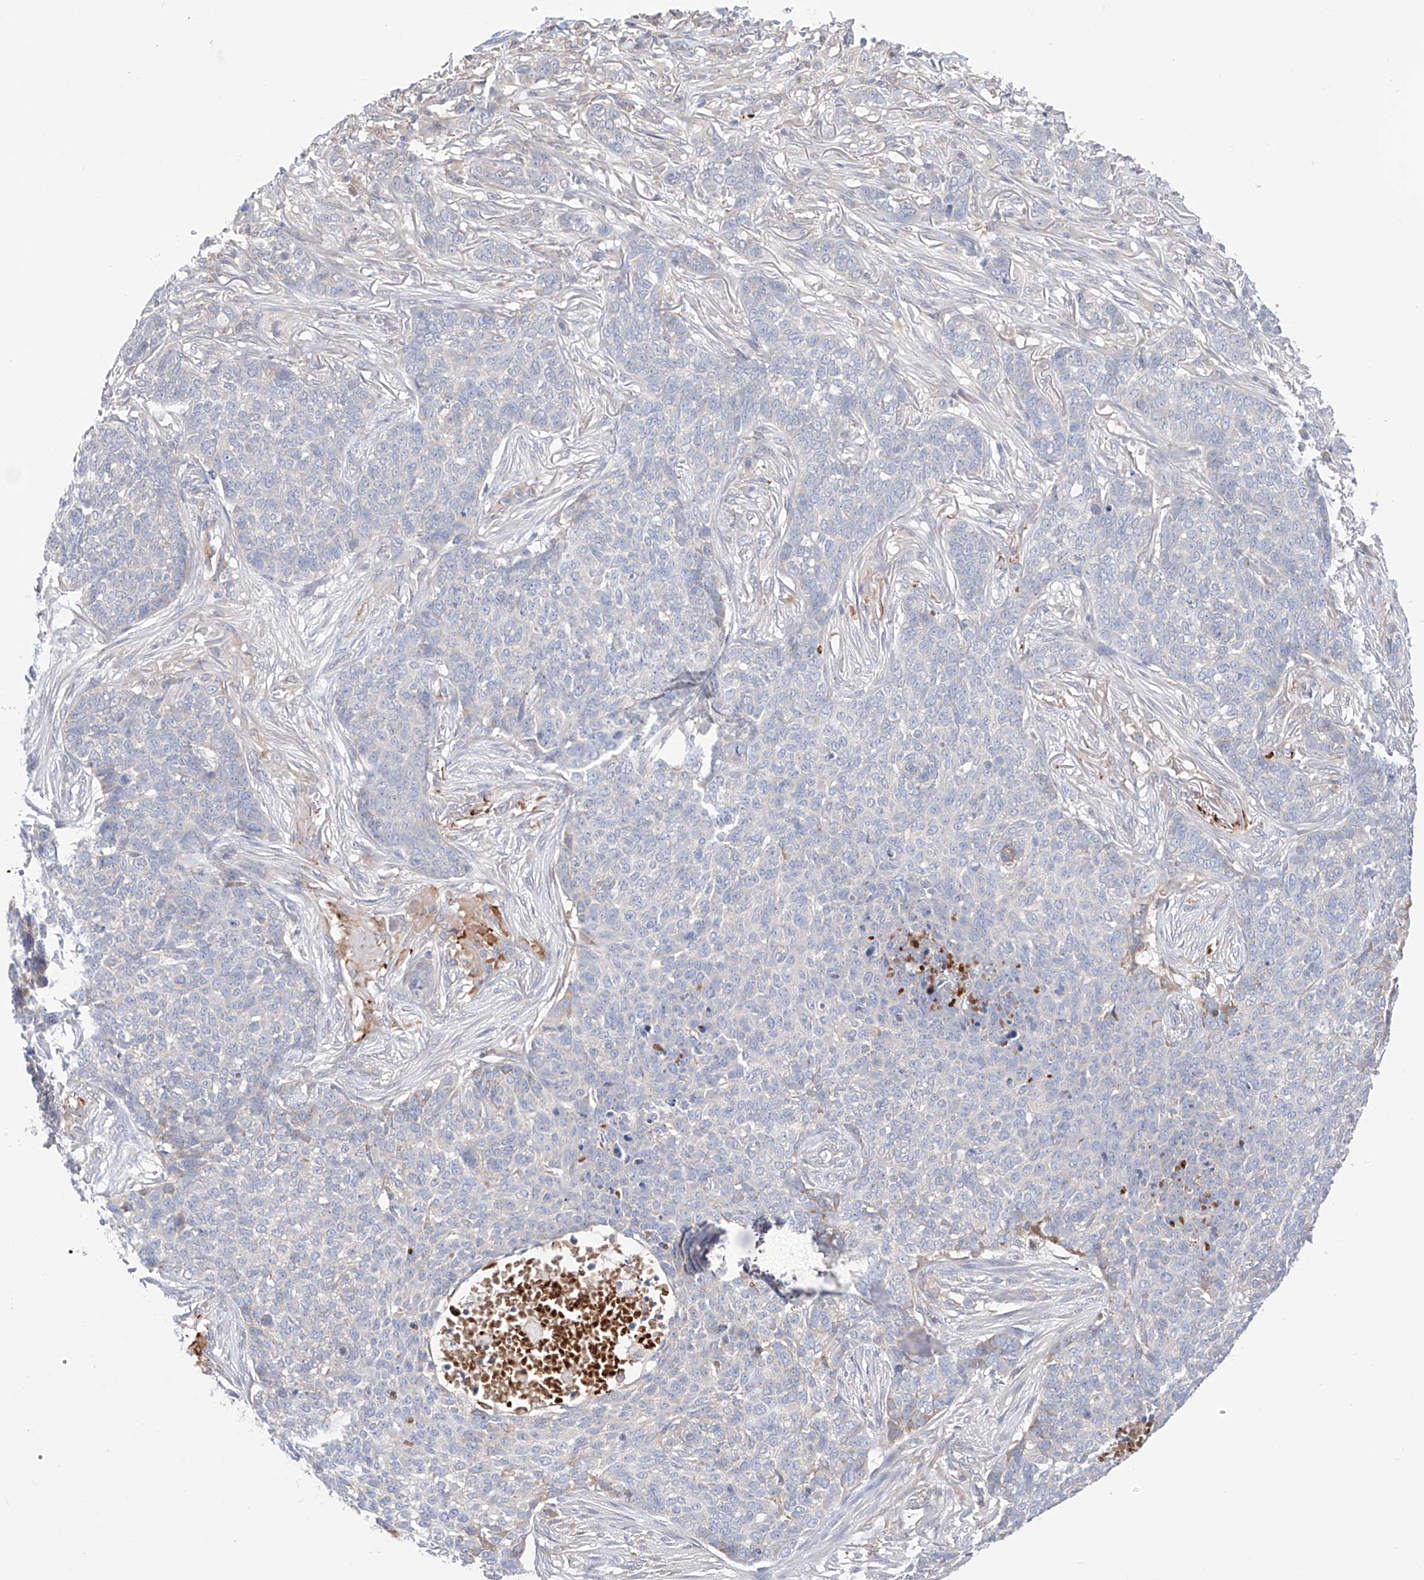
{"staining": {"intensity": "negative", "quantity": "none", "location": "none"}, "tissue": "skin cancer", "cell_type": "Tumor cells", "image_type": "cancer", "snomed": [{"axis": "morphology", "description": "Basal cell carcinoma"}, {"axis": "topography", "description": "Skin"}], "caption": "Tumor cells show no significant expression in basal cell carcinoma (skin).", "gene": "PGGT1B", "patient": {"sex": "male", "age": 85}}